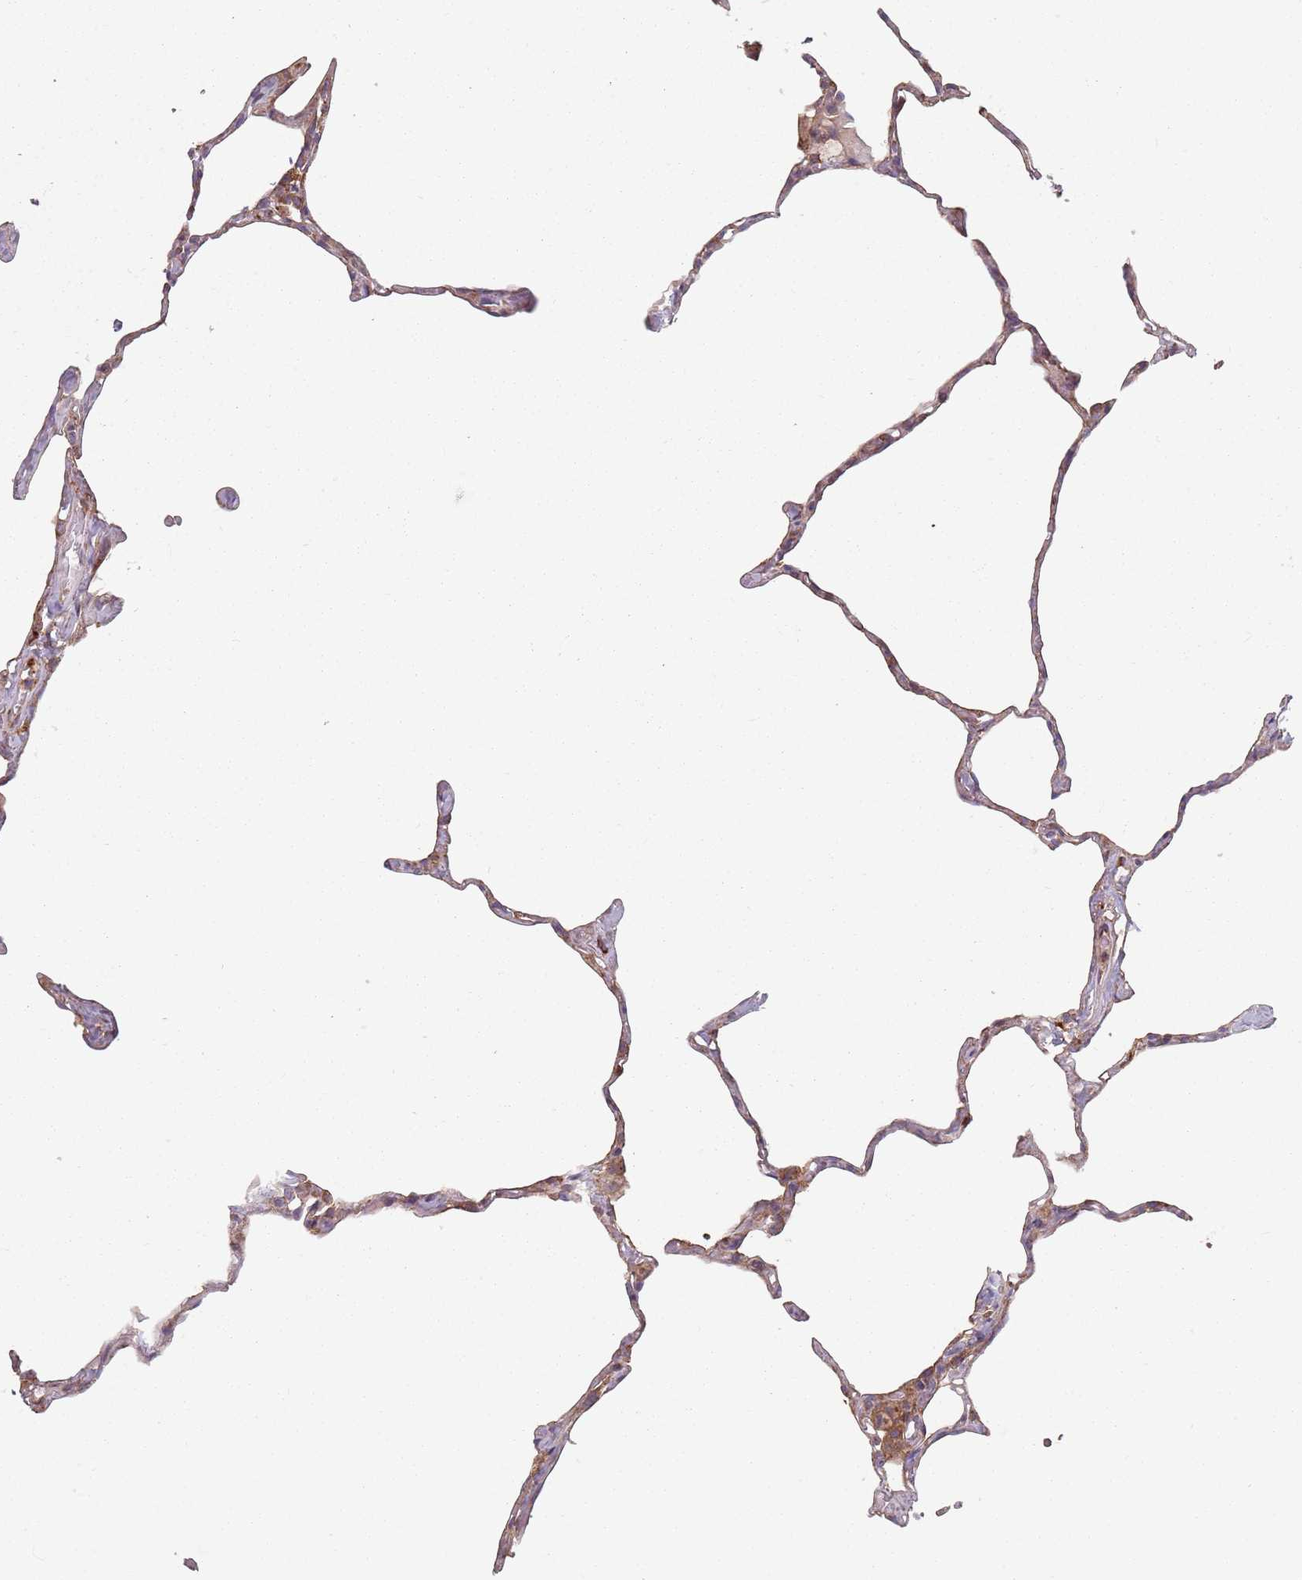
{"staining": {"intensity": "weak", "quantity": "25%-75%", "location": "cytoplasmic/membranous"}, "tissue": "lung", "cell_type": "Alveolar cells", "image_type": "normal", "snomed": [{"axis": "morphology", "description": "Normal tissue, NOS"}, {"axis": "topography", "description": "Lung"}], "caption": "Immunohistochemical staining of normal lung exhibits 25%-75% levels of weak cytoplasmic/membranous protein positivity in about 25%-75% of alveolar cells.", "gene": "TPD52L2", "patient": {"sex": "male", "age": 65}}